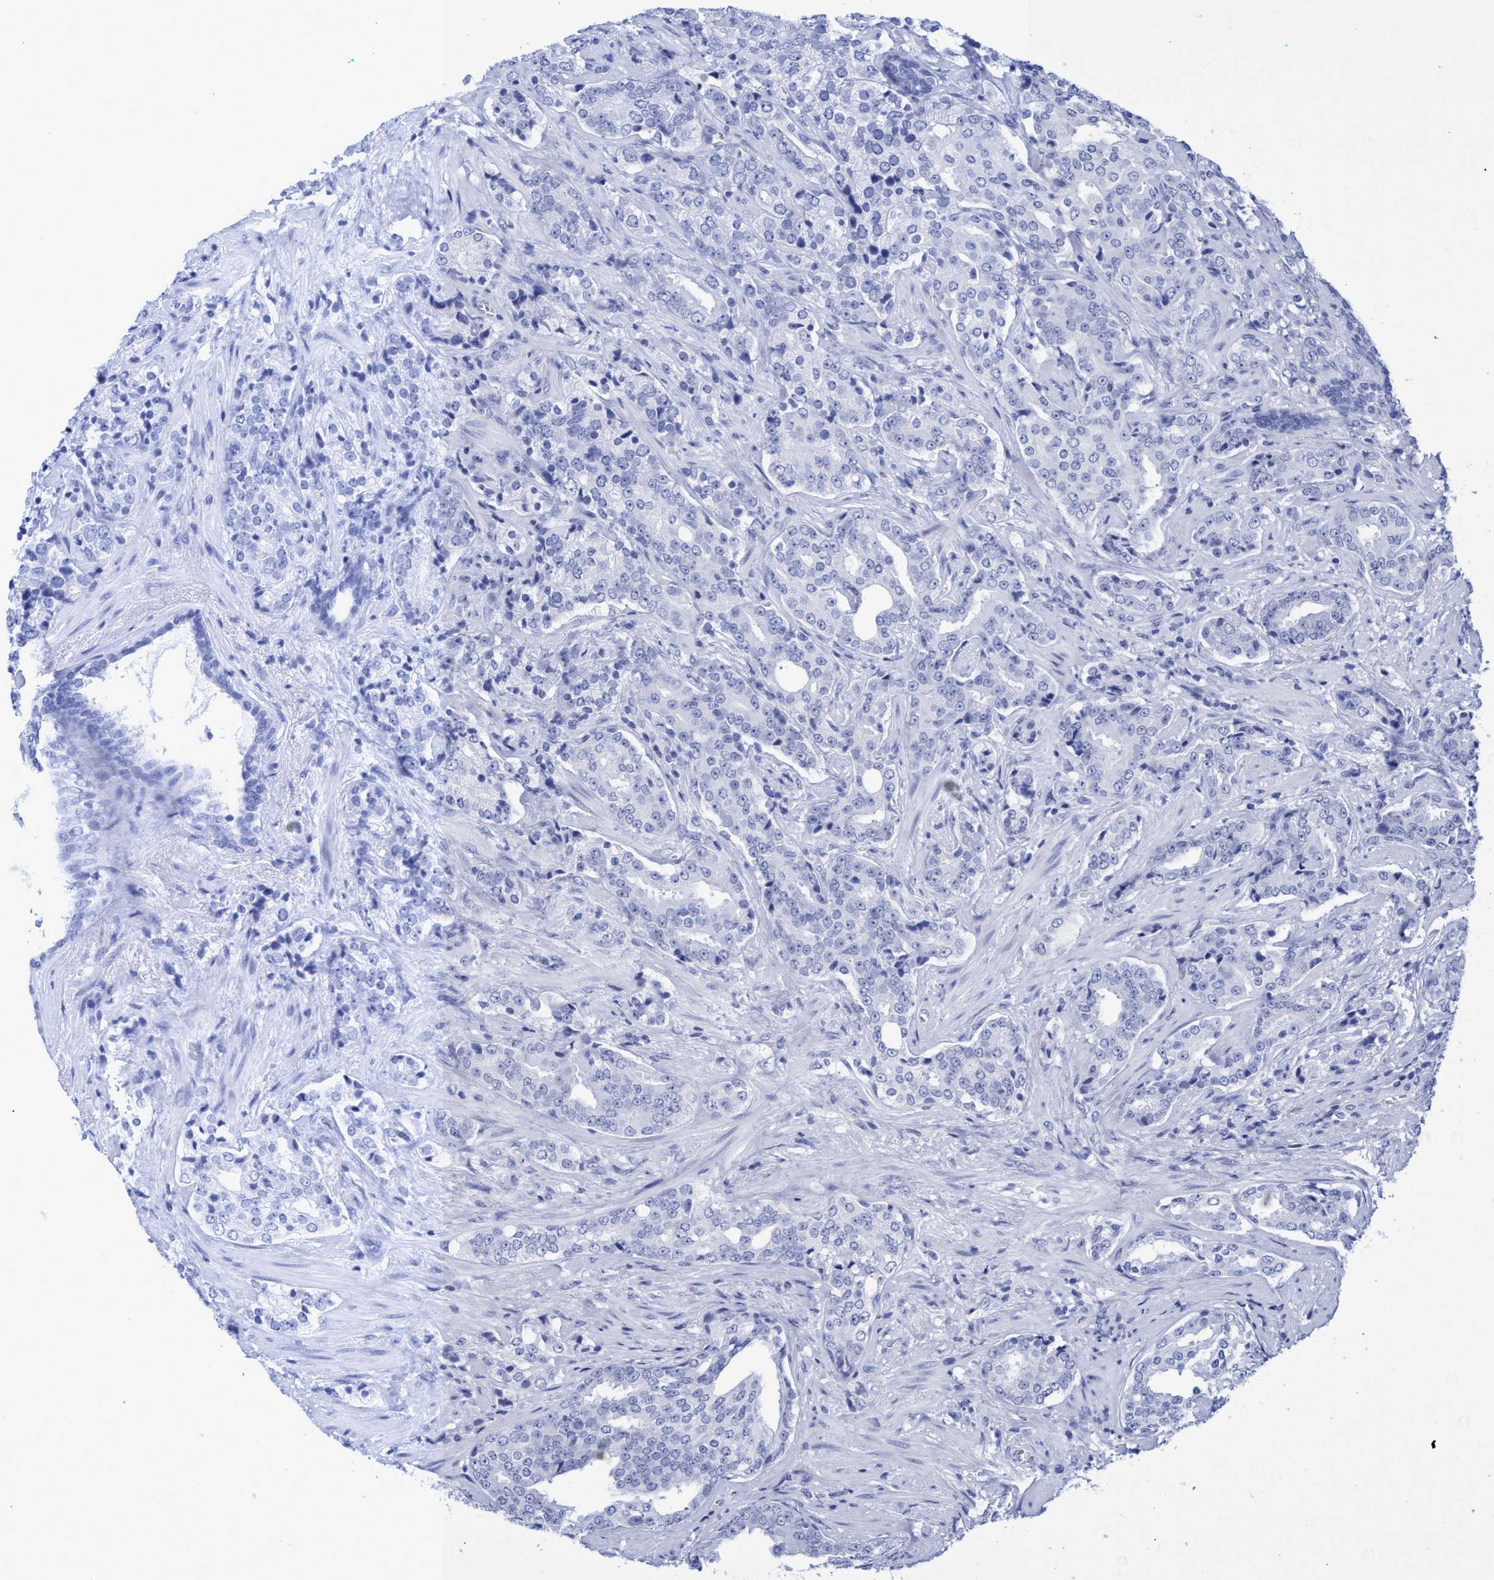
{"staining": {"intensity": "negative", "quantity": "none", "location": "none"}, "tissue": "prostate cancer", "cell_type": "Tumor cells", "image_type": "cancer", "snomed": [{"axis": "morphology", "description": "Adenocarcinoma, High grade"}, {"axis": "topography", "description": "Prostate"}], "caption": "IHC of human prostate cancer (adenocarcinoma (high-grade)) reveals no positivity in tumor cells.", "gene": "INSL6", "patient": {"sex": "male", "age": 71}}